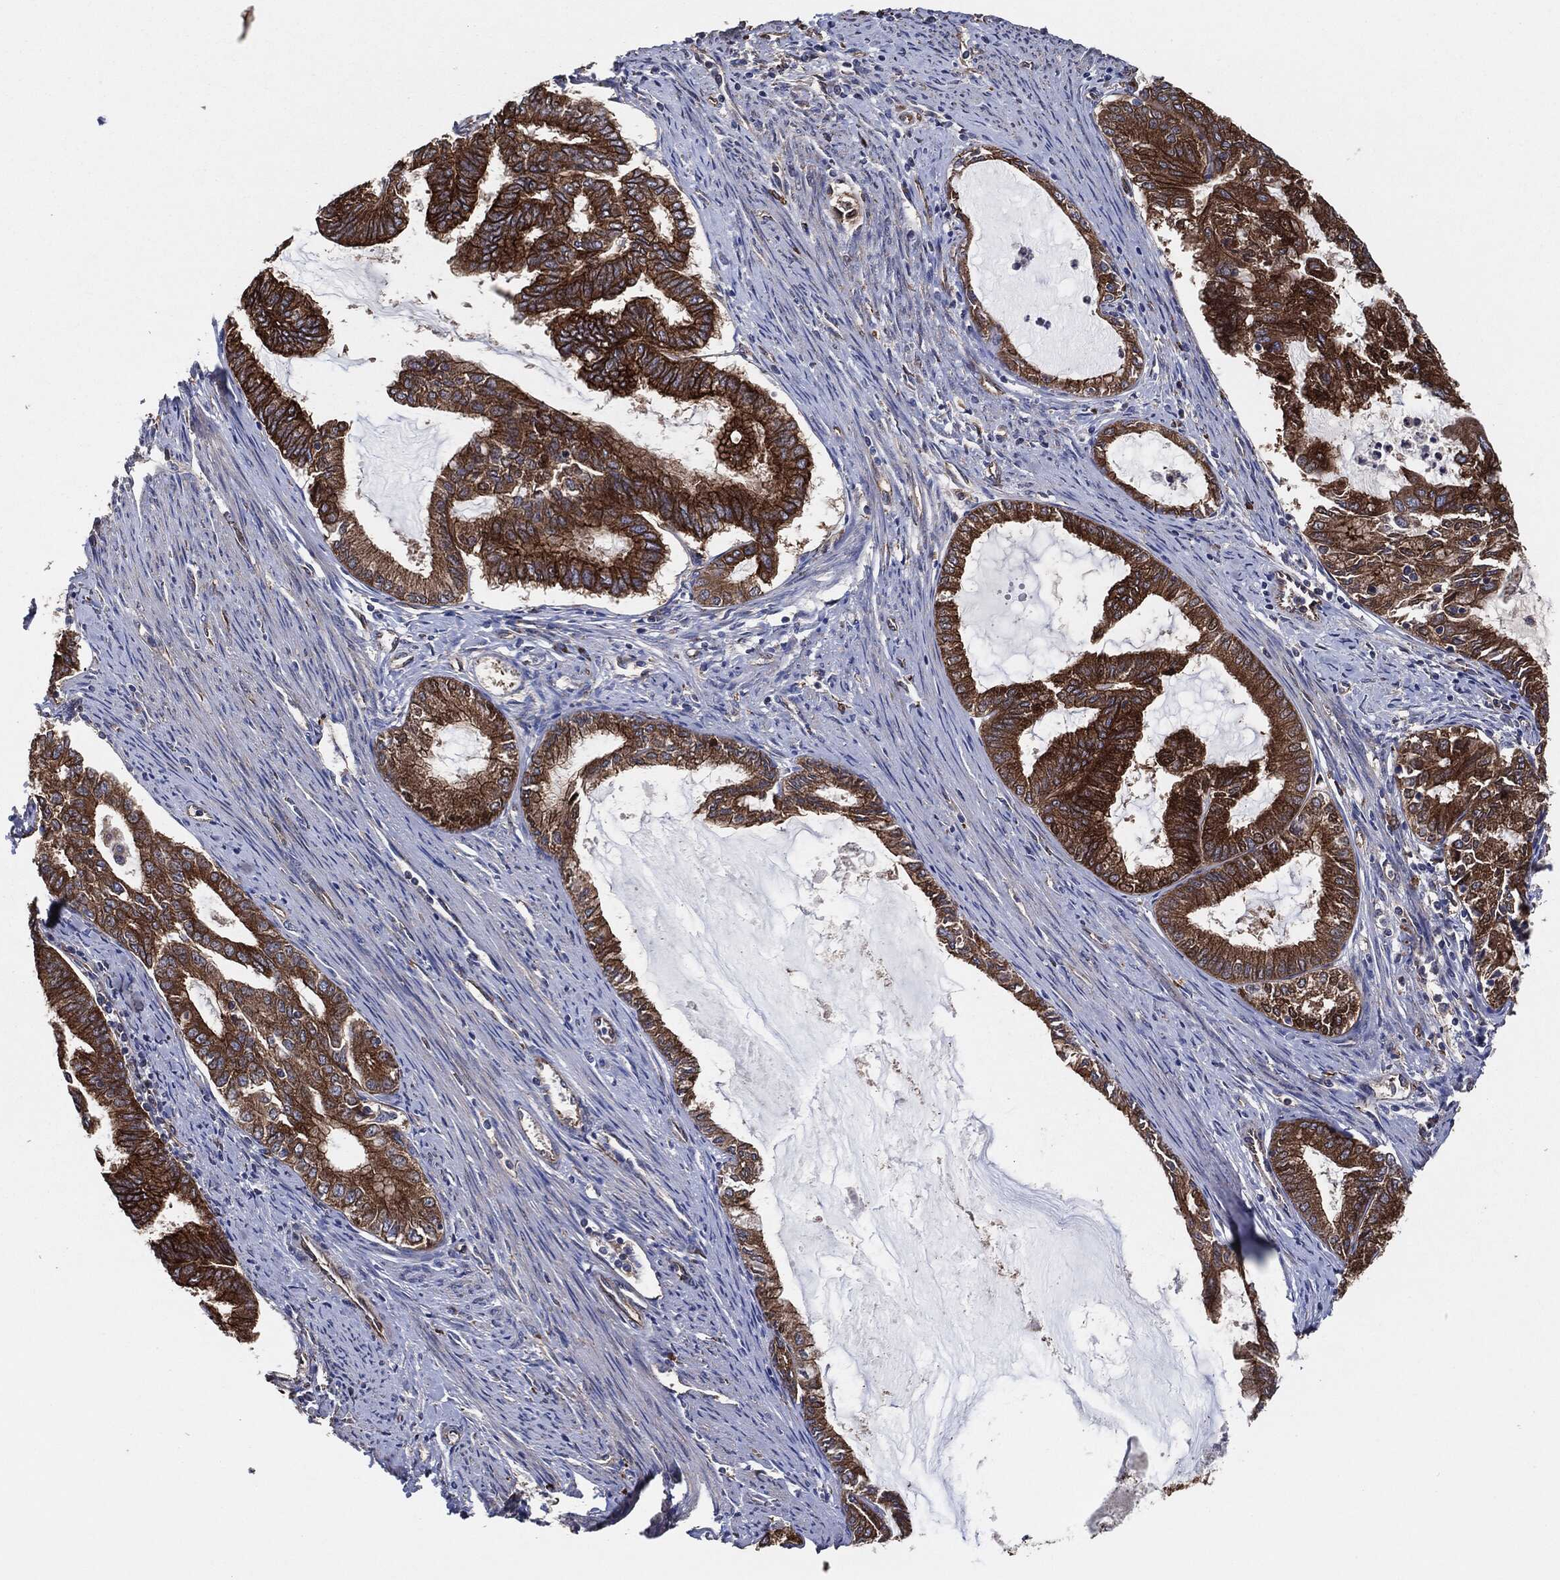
{"staining": {"intensity": "strong", "quantity": "25%-75%", "location": "cytoplasmic/membranous"}, "tissue": "endometrial cancer", "cell_type": "Tumor cells", "image_type": "cancer", "snomed": [{"axis": "morphology", "description": "Adenocarcinoma, NOS"}, {"axis": "topography", "description": "Endometrium"}], "caption": "Protein expression analysis of human adenocarcinoma (endometrial) reveals strong cytoplasmic/membranous positivity in about 25%-75% of tumor cells.", "gene": "CTNNA1", "patient": {"sex": "female", "age": 86}}